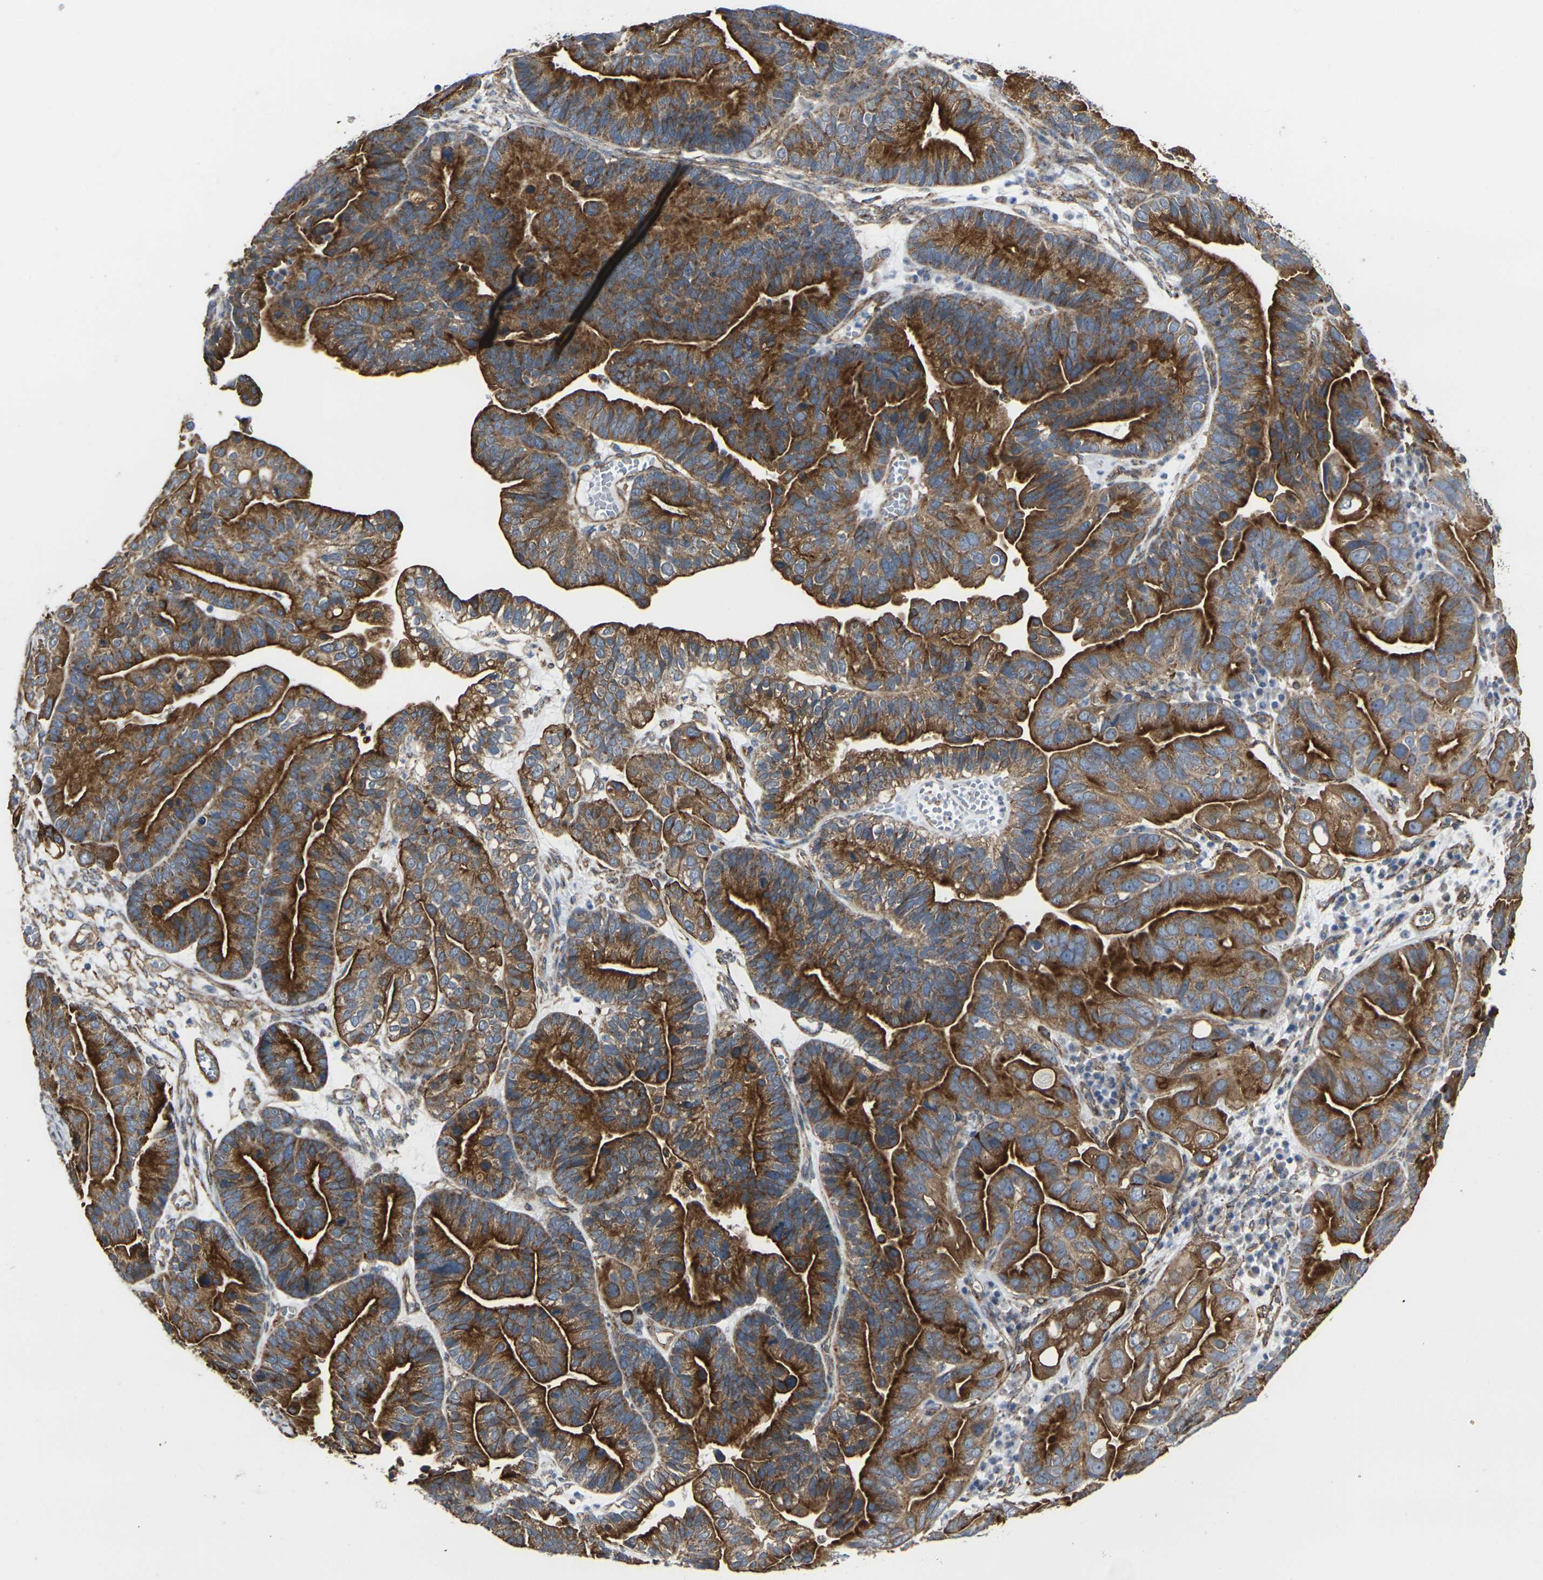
{"staining": {"intensity": "strong", "quantity": ">75%", "location": "cytoplasmic/membranous"}, "tissue": "ovarian cancer", "cell_type": "Tumor cells", "image_type": "cancer", "snomed": [{"axis": "morphology", "description": "Cystadenocarcinoma, serous, NOS"}, {"axis": "topography", "description": "Ovary"}], "caption": "The histopathology image demonstrates staining of ovarian serous cystadenocarcinoma, revealing strong cytoplasmic/membranous protein staining (brown color) within tumor cells.", "gene": "MYOF", "patient": {"sex": "female", "age": 56}}